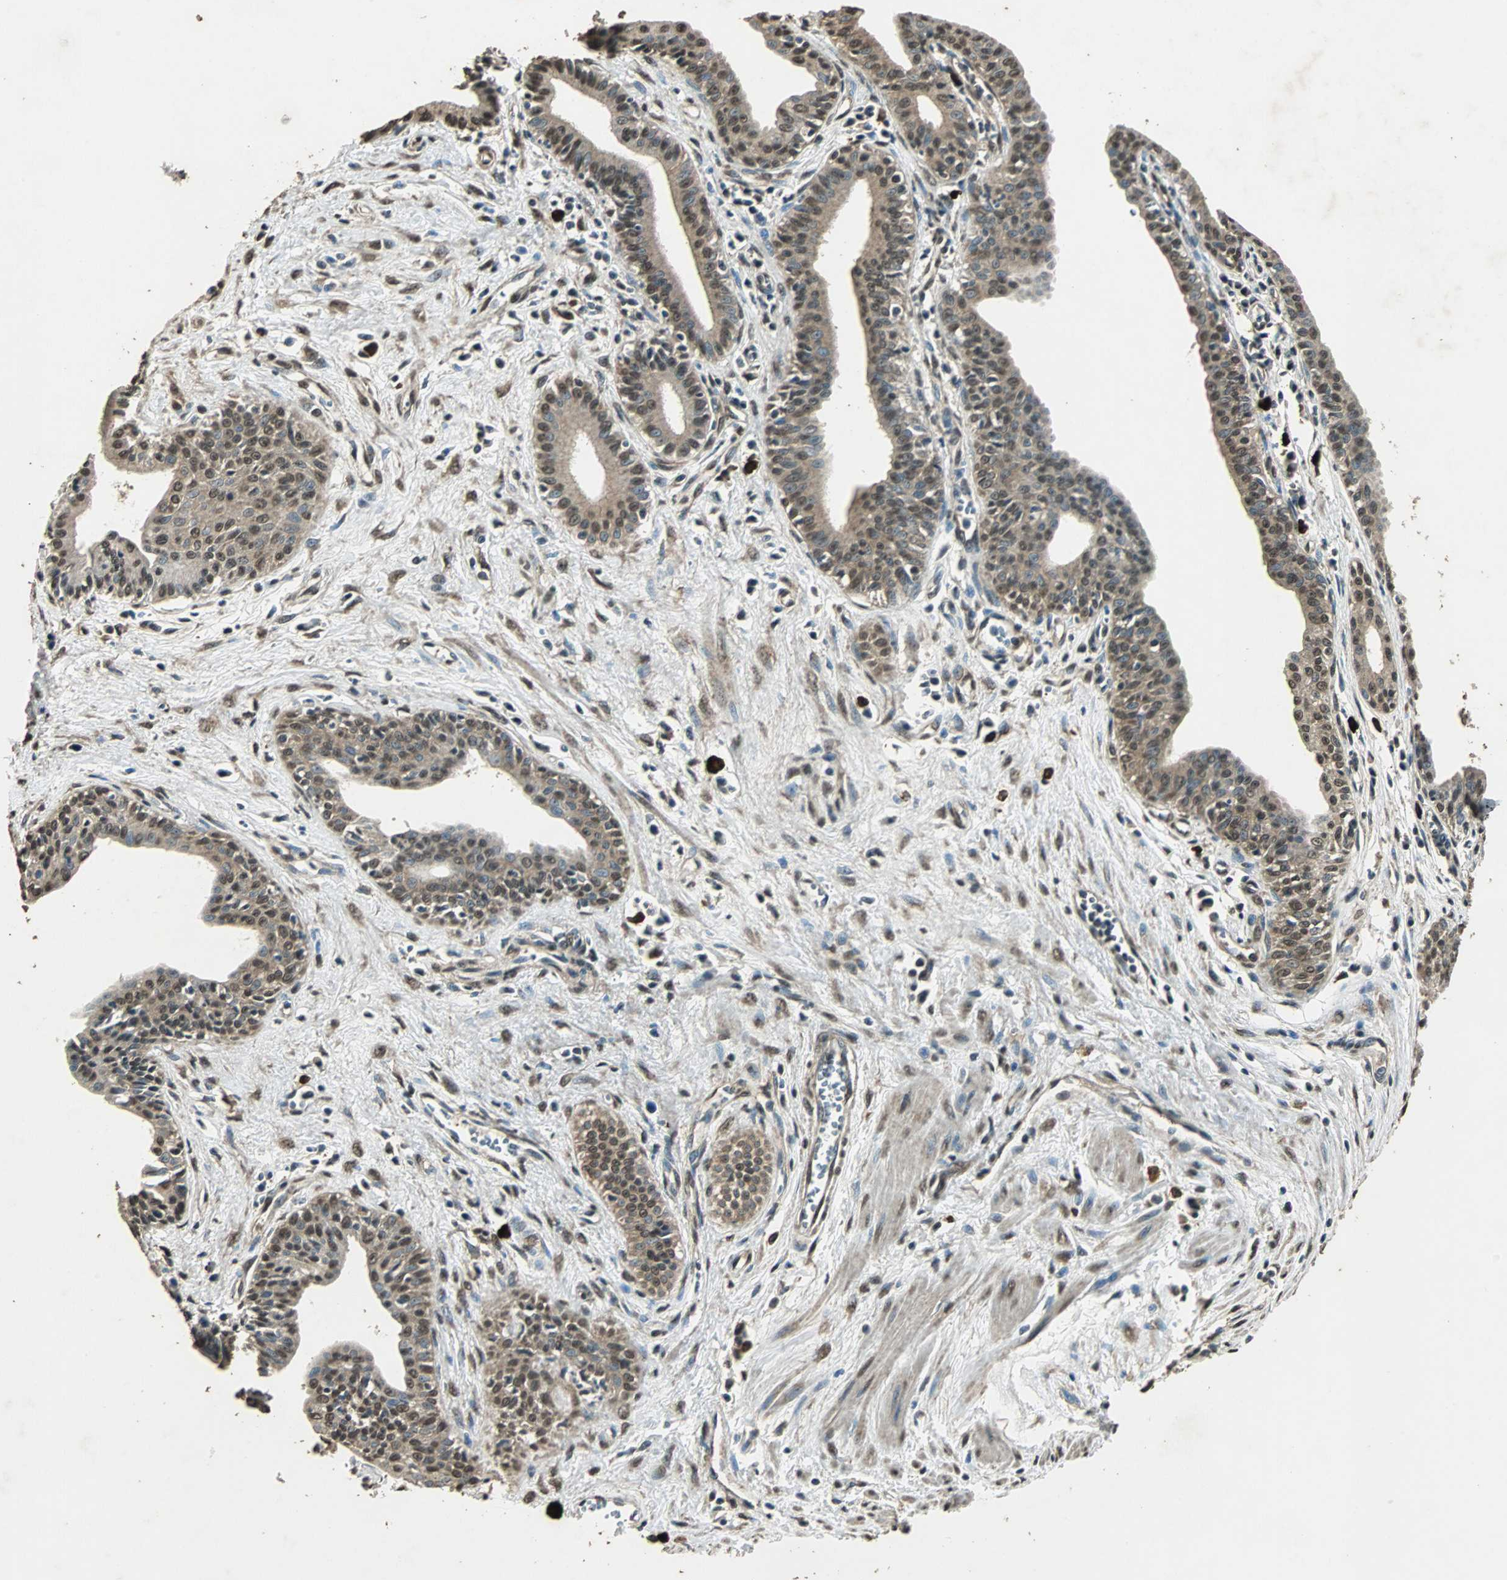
{"staining": {"intensity": "moderate", "quantity": ">75%", "location": "cytoplasmic/membranous,nuclear"}, "tissue": "pancreatic cancer", "cell_type": "Tumor cells", "image_type": "cancer", "snomed": [{"axis": "morphology", "description": "Normal tissue, NOS"}, {"axis": "topography", "description": "Lymph node"}], "caption": "Immunohistochemical staining of pancreatic cancer shows medium levels of moderate cytoplasmic/membranous and nuclear staining in about >75% of tumor cells. The staining is performed using DAB brown chromogen to label protein expression. The nuclei are counter-stained blue using hematoxylin.", "gene": "PPP1R13B", "patient": {"sex": "male", "age": 50}}